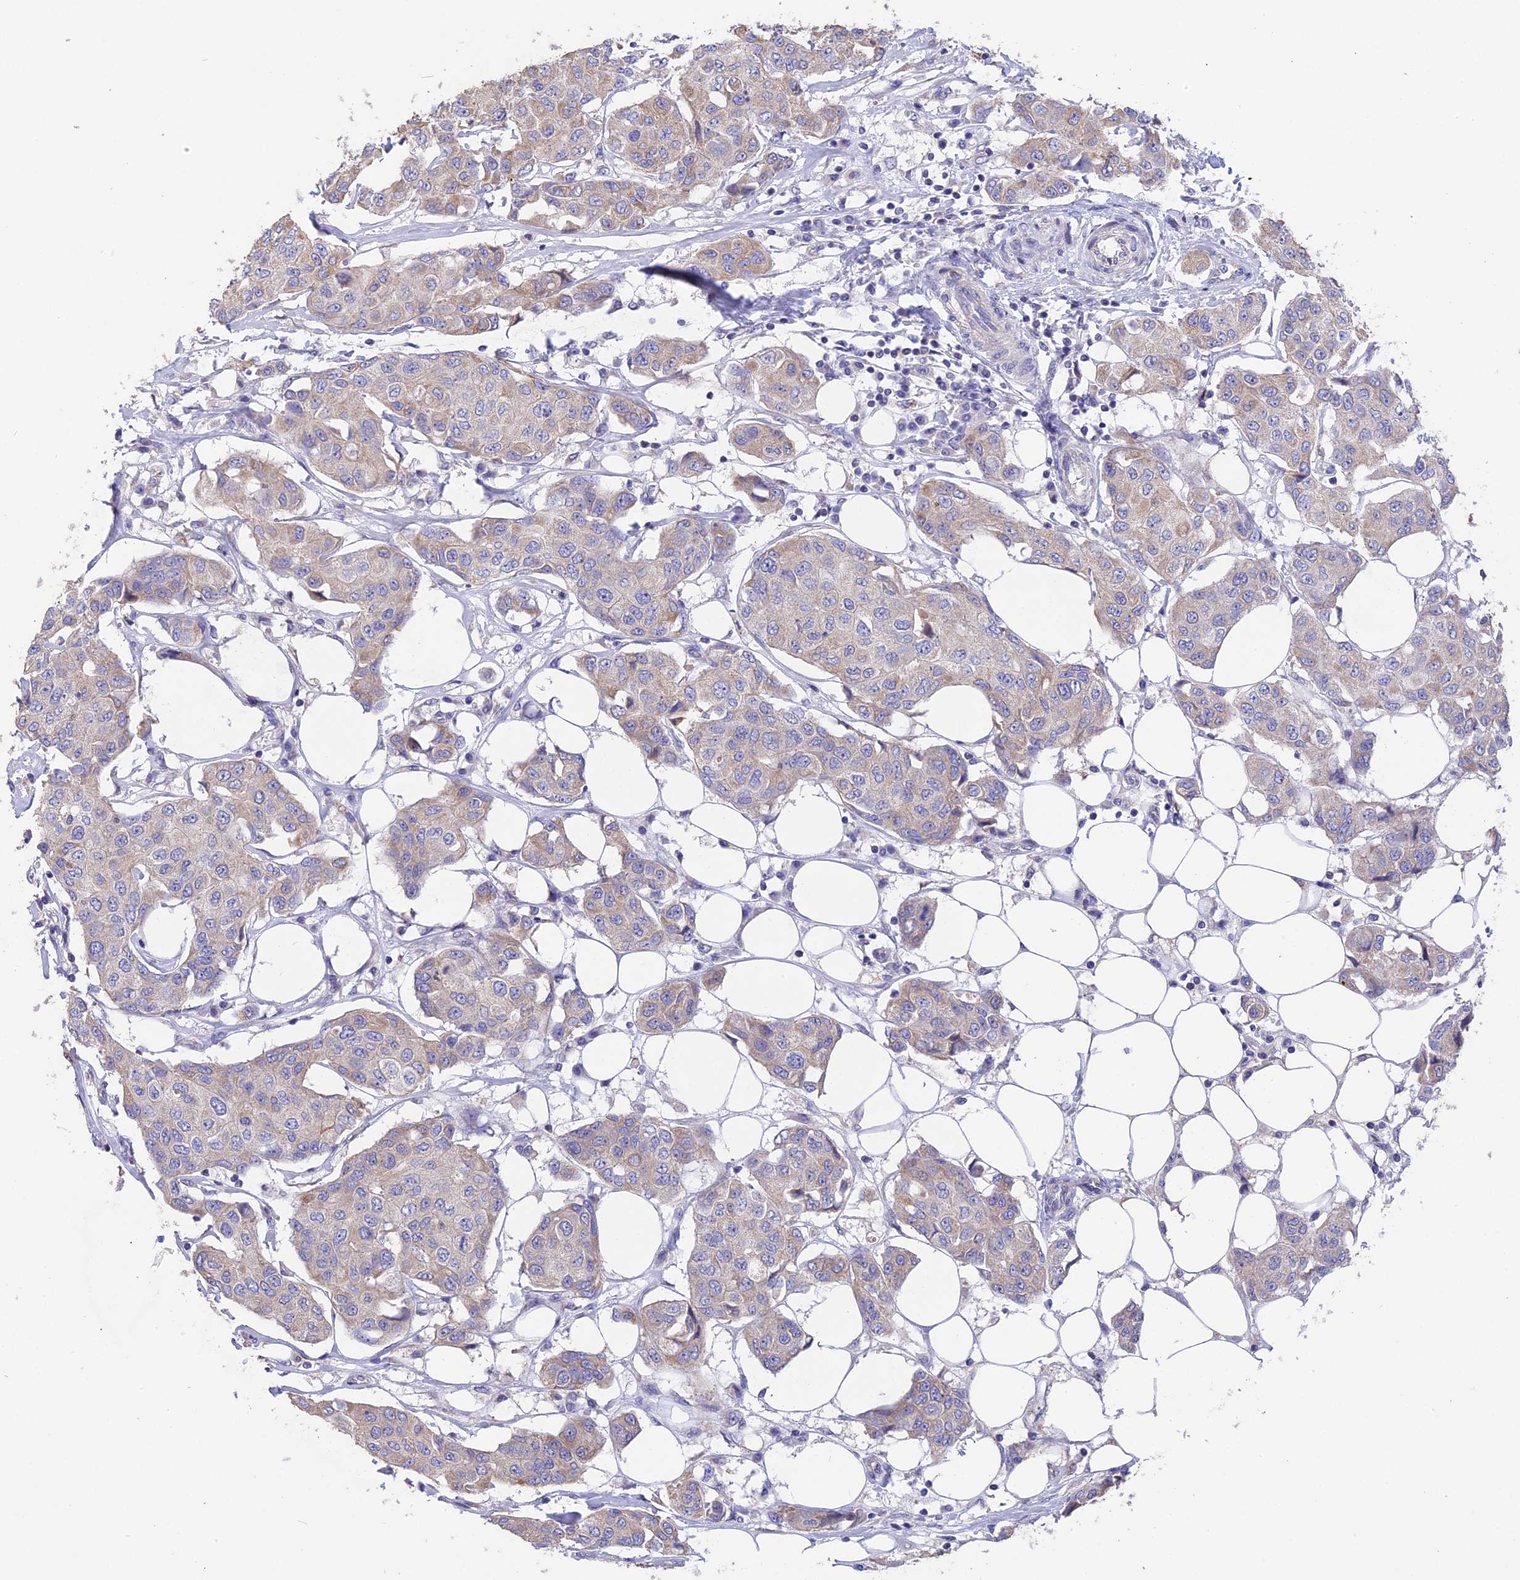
{"staining": {"intensity": "weak", "quantity": ">75%", "location": "cytoplasmic/membranous"}, "tissue": "breast cancer", "cell_type": "Tumor cells", "image_type": "cancer", "snomed": [{"axis": "morphology", "description": "Duct carcinoma"}, {"axis": "topography", "description": "Breast"}], "caption": "IHC of human breast invasive ductal carcinoma shows low levels of weak cytoplasmic/membranous positivity in approximately >75% of tumor cells.", "gene": "CYP2U1", "patient": {"sex": "female", "age": 80}}